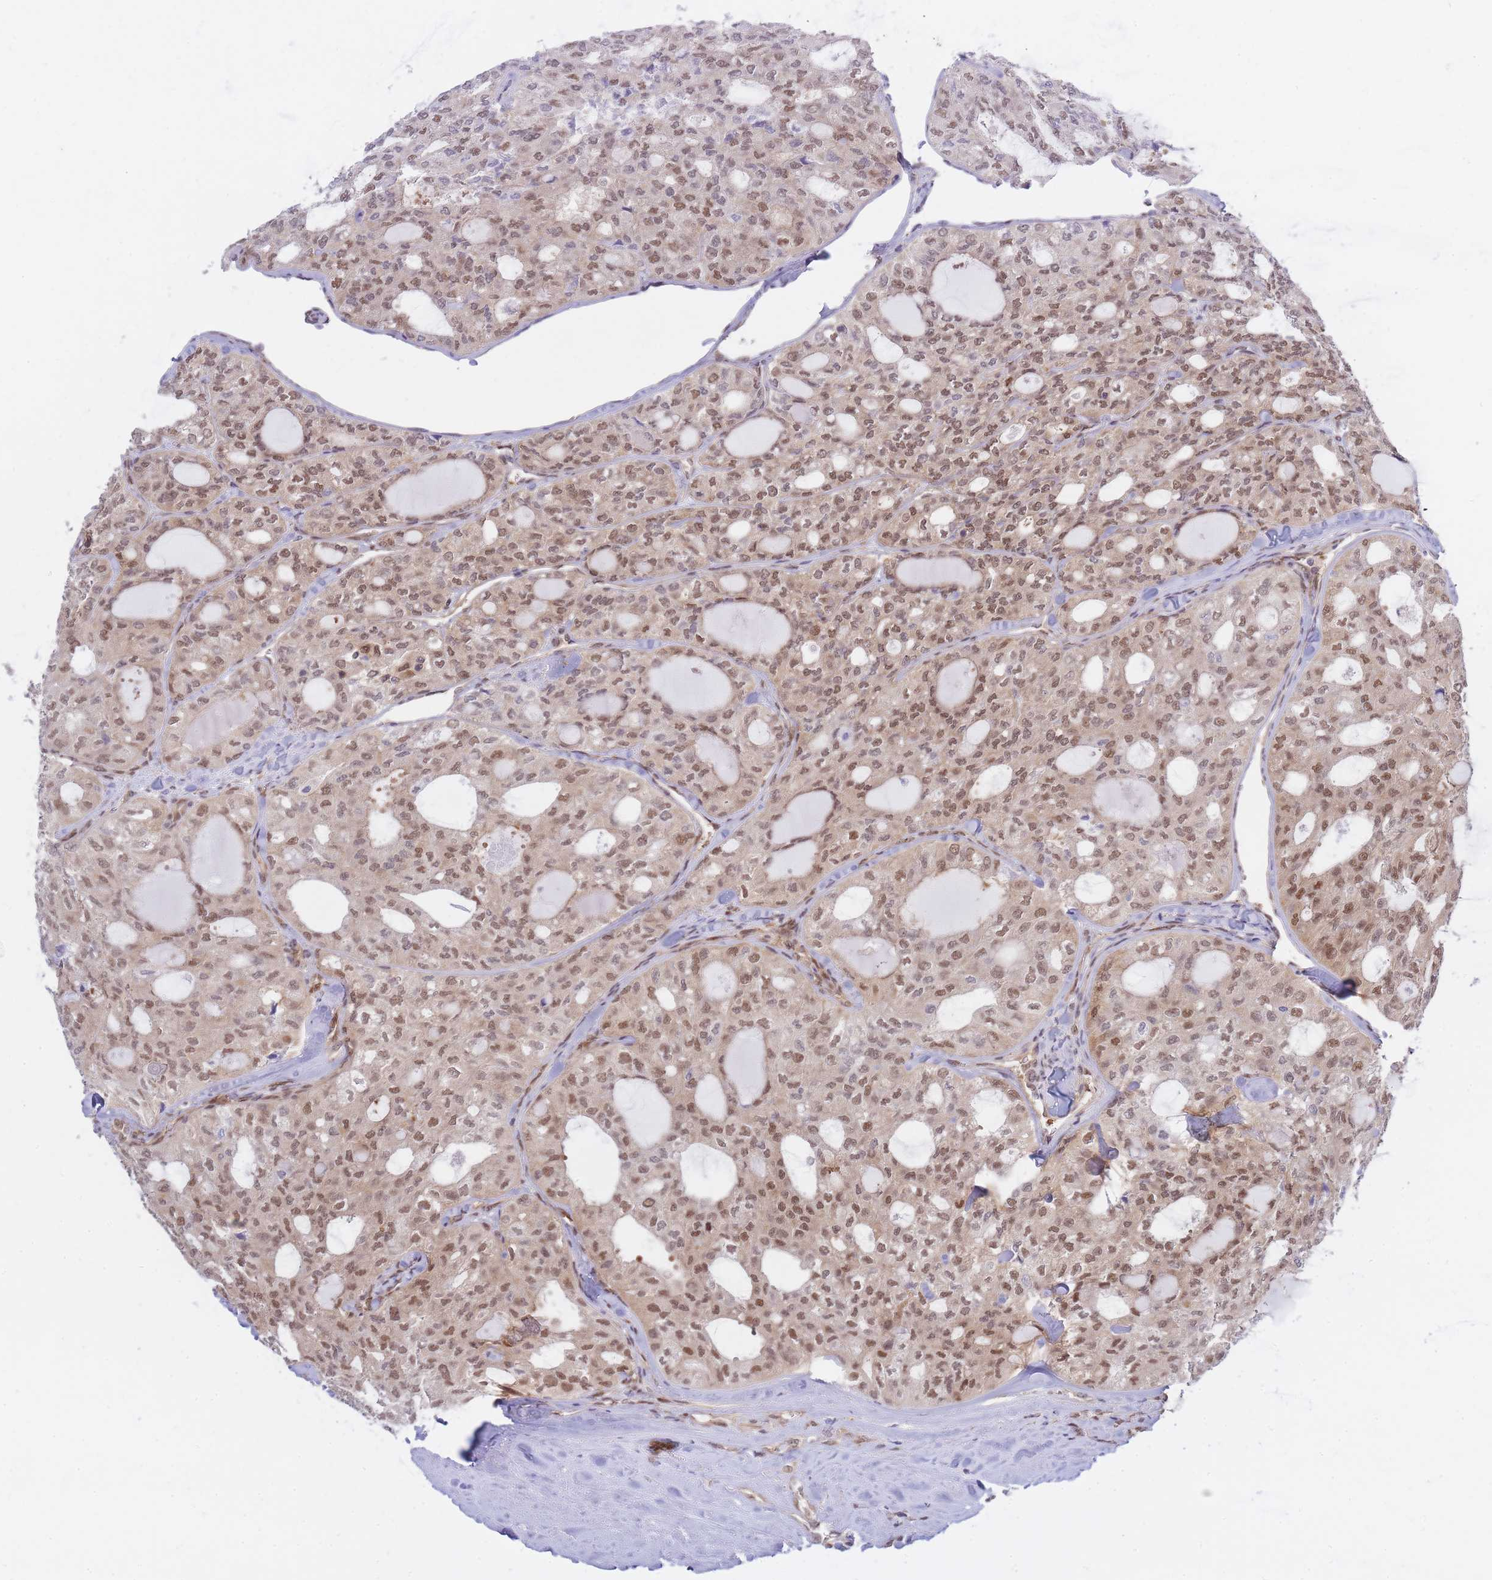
{"staining": {"intensity": "moderate", "quantity": "25%-75%", "location": "nuclear"}, "tissue": "thyroid cancer", "cell_type": "Tumor cells", "image_type": "cancer", "snomed": [{"axis": "morphology", "description": "Follicular adenoma carcinoma, NOS"}, {"axis": "topography", "description": "Thyroid gland"}], "caption": "About 25%-75% of tumor cells in thyroid cancer (follicular adenoma carcinoma) demonstrate moderate nuclear protein staining as visualized by brown immunohistochemical staining.", "gene": "NSFL1C", "patient": {"sex": "male", "age": 75}}